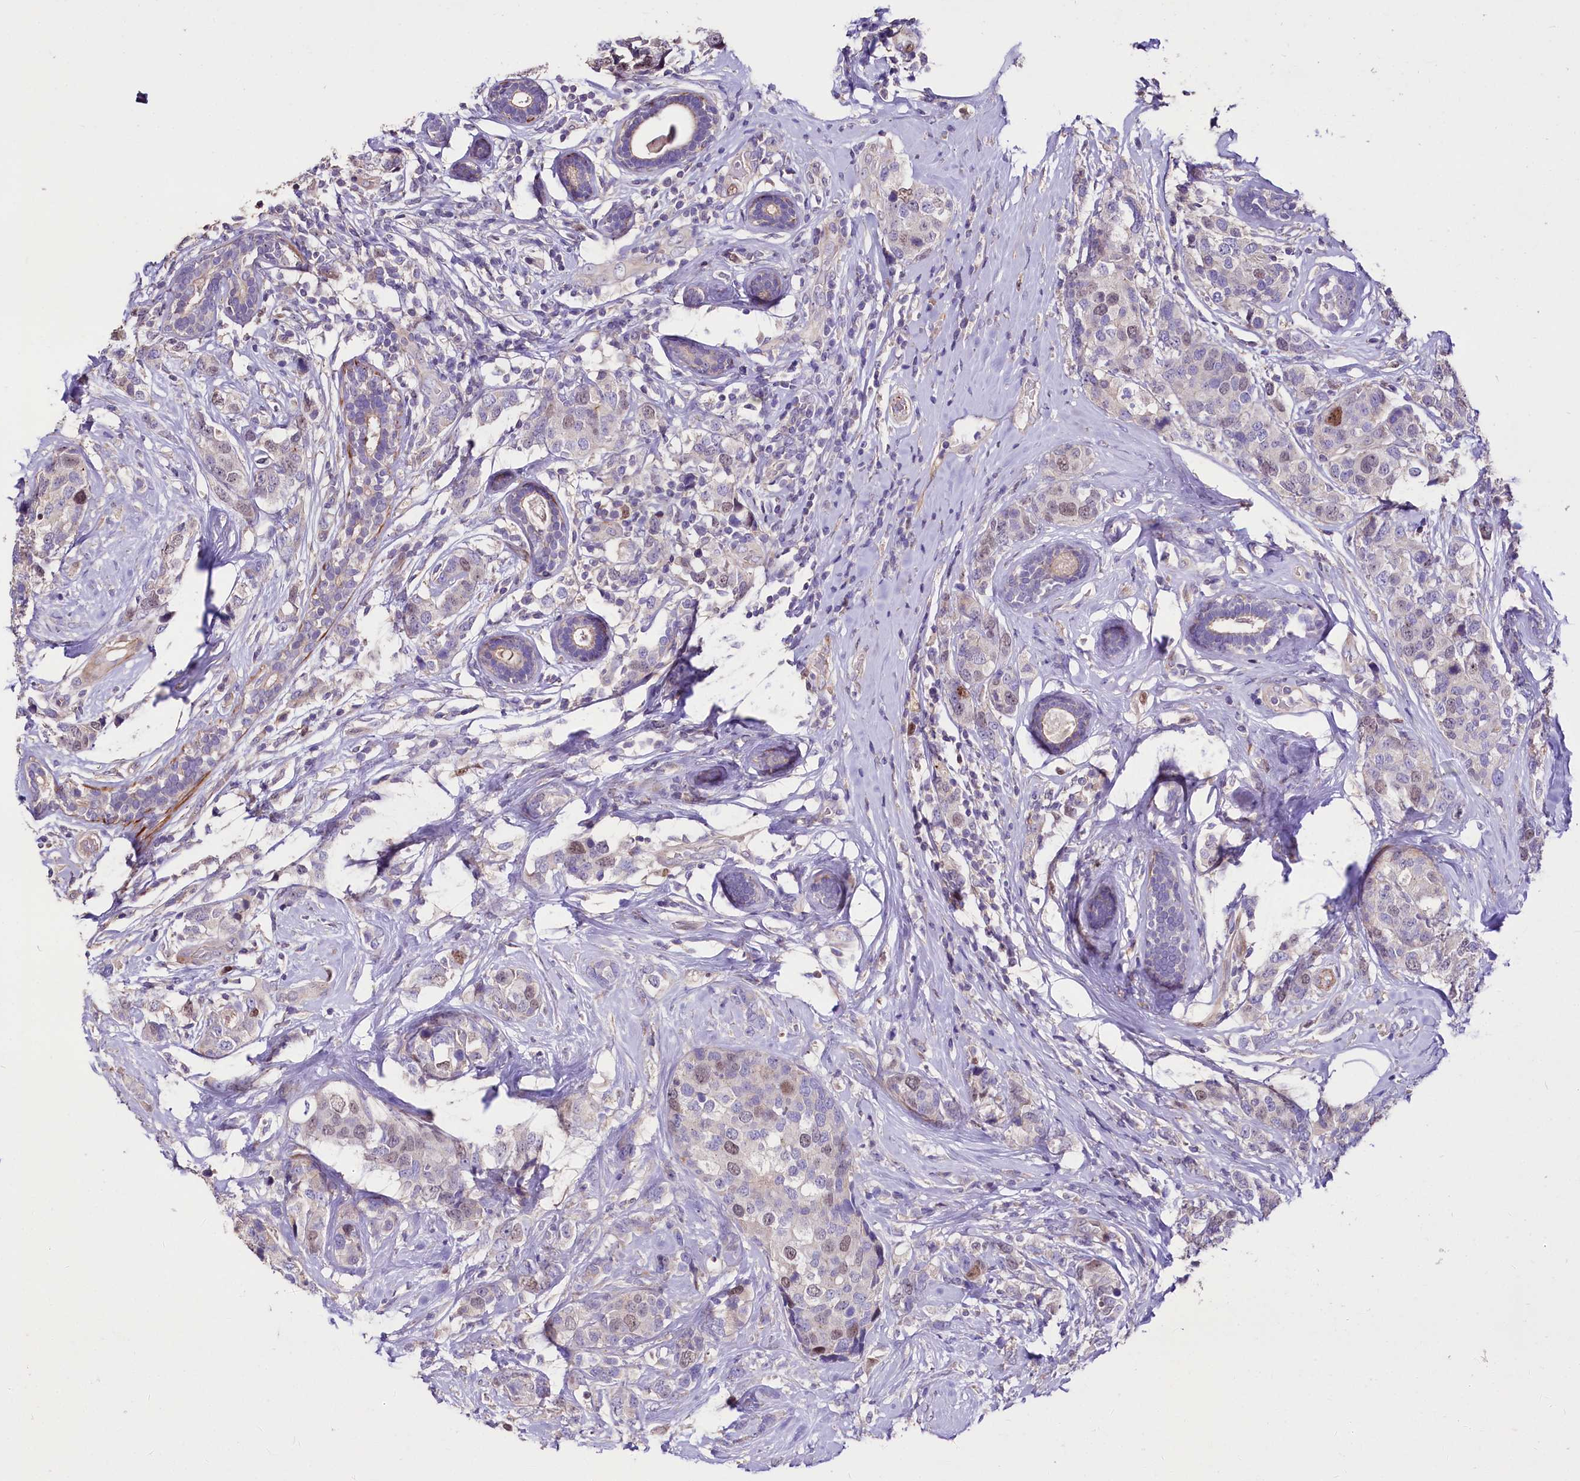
{"staining": {"intensity": "weak", "quantity": "<25%", "location": "nuclear"}, "tissue": "breast cancer", "cell_type": "Tumor cells", "image_type": "cancer", "snomed": [{"axis": "morphology", "description": "Lobular carcinoma"}, {"axis": "topography", "description": "Breast"}], "caption": "The image shows no staining of tumor cells in breast lobular carcinoma. (Immunohistochemistry, brightfield microscopy, high magnification).", "gene": "WNT8A", "patient": {"sex": "female", "age": 59}}